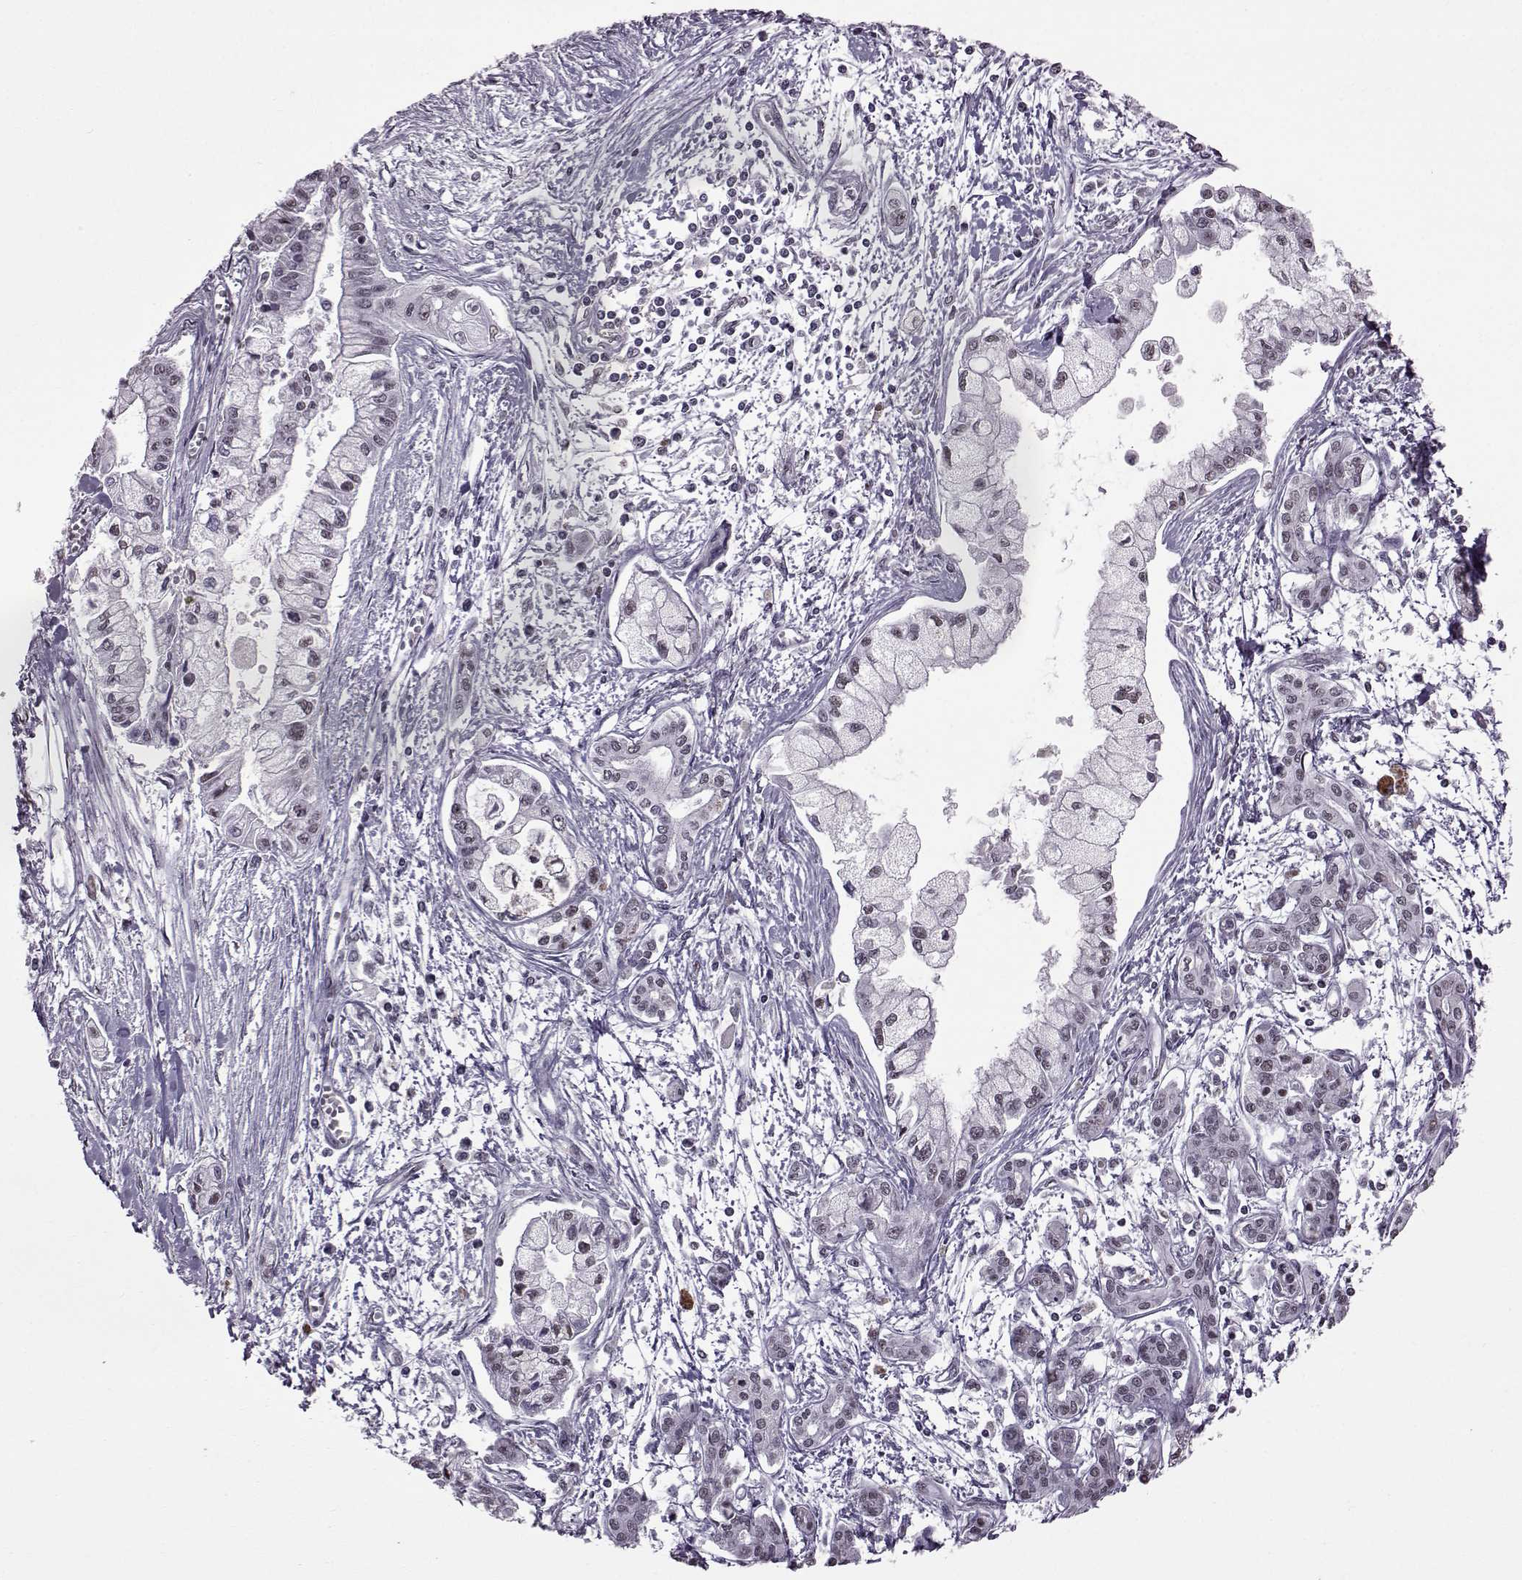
{"staining": {"intensity": "negative", "quantity": "none", "location": "none"}, "tissue": "pancreatic cancer", "cell_type": "Tumor cells", "image_type": "cancer", "snomed": [{"axis": "morphology", "description": "Adenocarcinoma, NOS"}, {"axis": "topography", "description": "Pancreas"}], "caption": "Protein analysis of pancreatic cancer exhibits no significant staining in tumor cells.", "gene": "SLC28A2", "patient": {"sex": "male", "age": 54}}